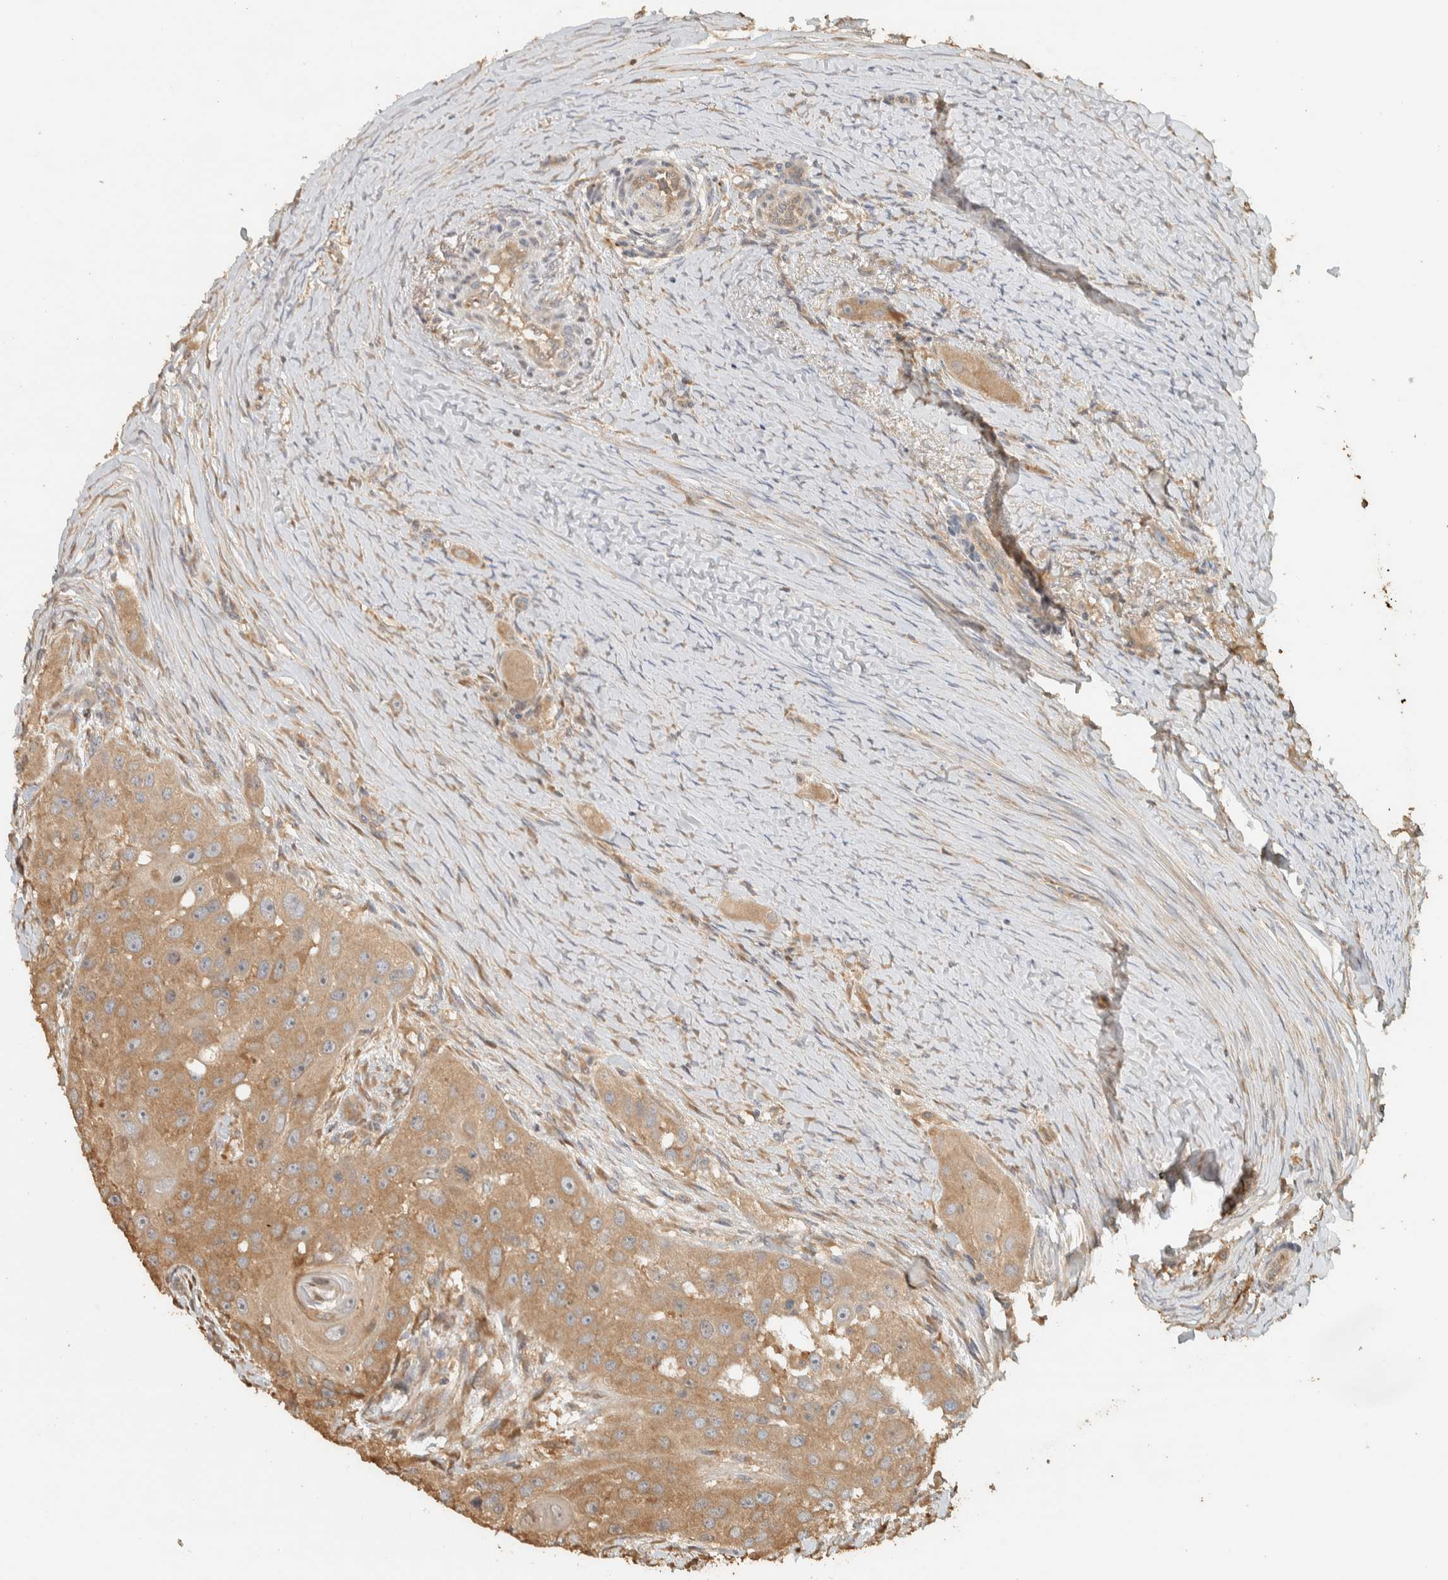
{"staining": {"intensity": "moderate", "quantity": ">75%", "location": "cytoplasmic/membranous"}, "tissue": "head and neck cancer", "cell_type": "Tumor cells", "image_type": "cancer", "snomed": [{"axis": "morphology", "description": "Normal tissue, NOS"}, {"axis": "morphology", "description": "Squamous cell carcinoma, NOS"}, {"axis": "topography", "description": "Skeletal muscle"}, {"axis": "topography", "description": "Head-Neck"}], "caption": "There is medium levels of moderate cytoplasmic/membranous expression in tumor cells of head and neck cancer, as demonstrated by immunohistochemical staining (brown color).", "gene": "EXOC7", "patient": {"sex": "male", "age": 51}}